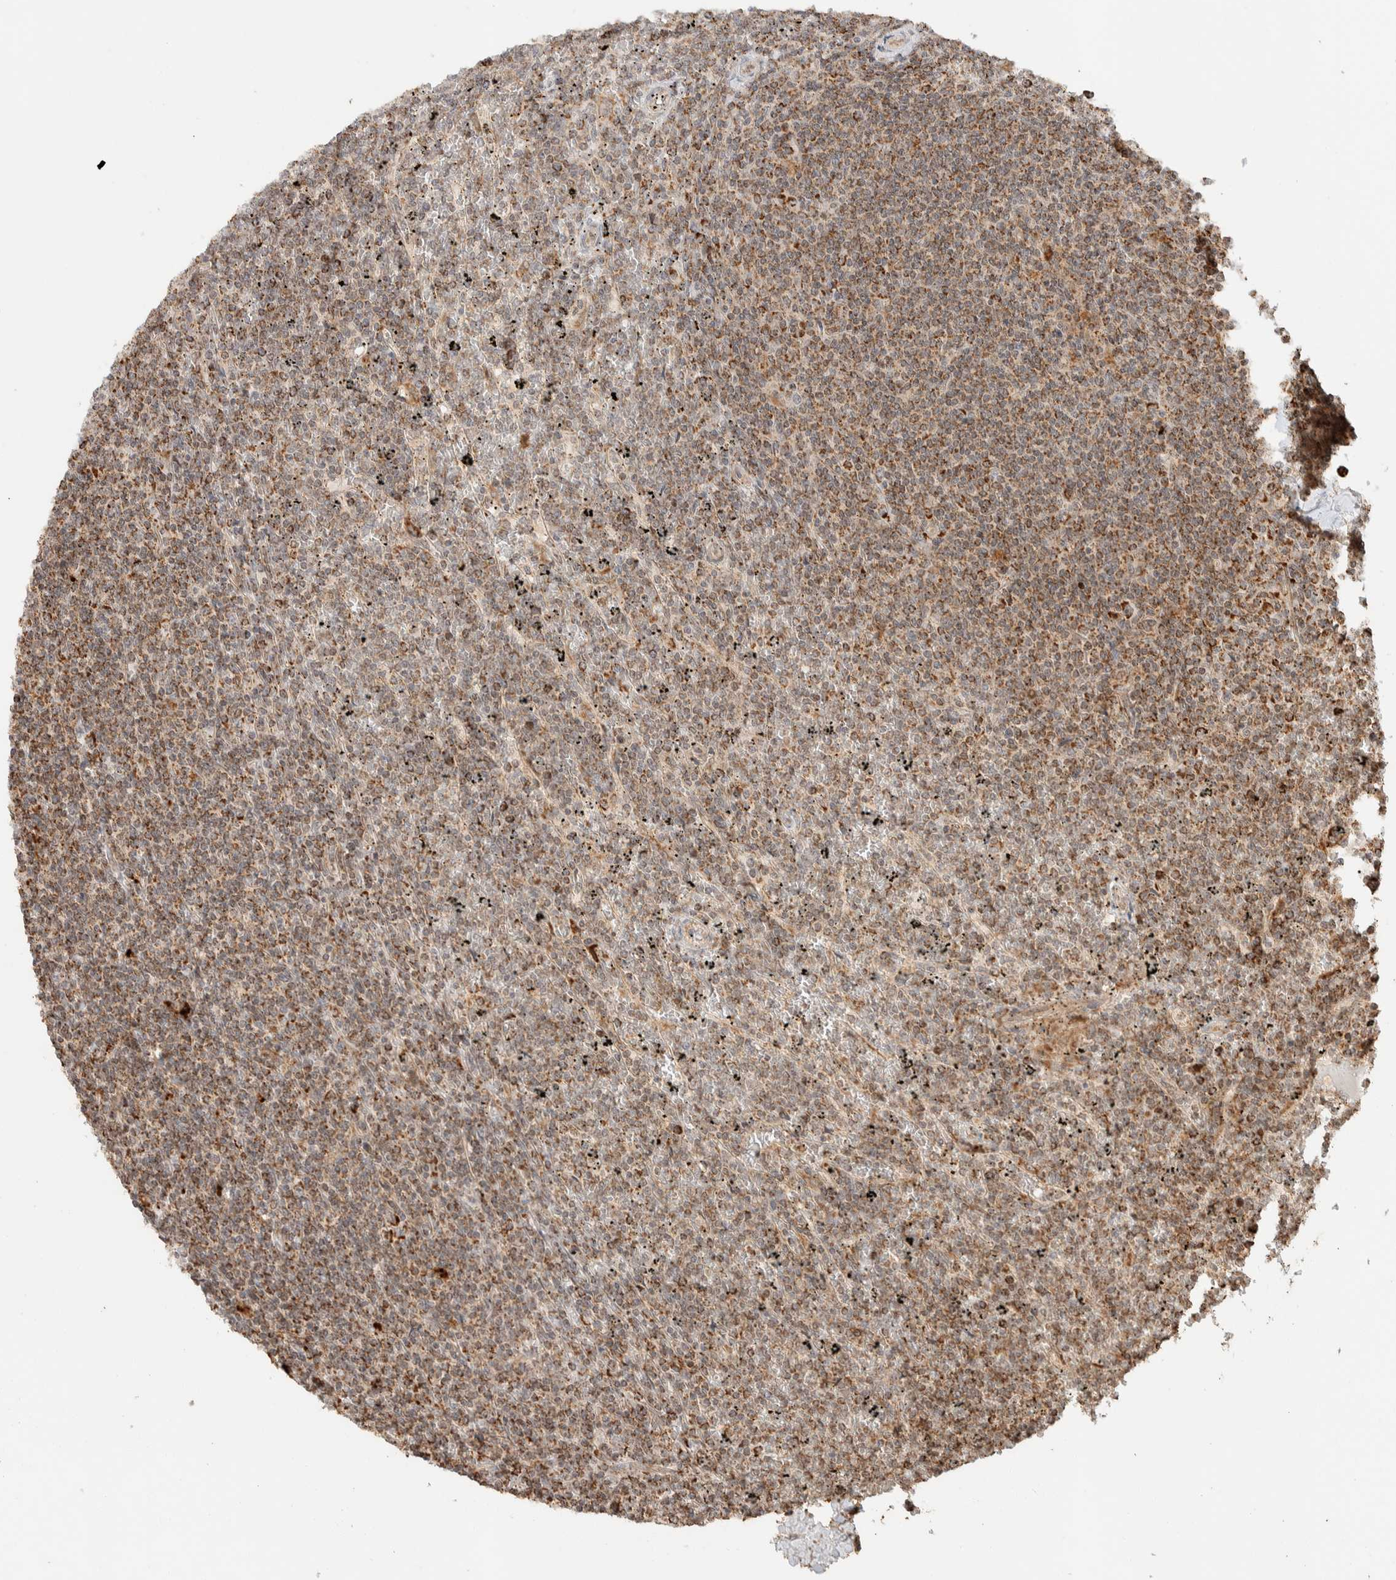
{"staining": {"intensity": "moderate", "quantity": ">75%", "location": "cytoplasmic/membranous"}, "tissue": "lymphoma", "cell_type": "Tumor cells", "image_type": "cancer", "snomed": [{"axis": "morphology", "description": "Malignant lymphoma, non-Hodgkin's type, Low grade"}, {"axis": "topography", "description": "Spleen"}], "caption": "A brown stain shows moderate cytoplasmic/membranous expression of a protein in human lymphoma tumor cells.", "gene": "KIF9", "patient": {"sex": "female", "age": 19}}